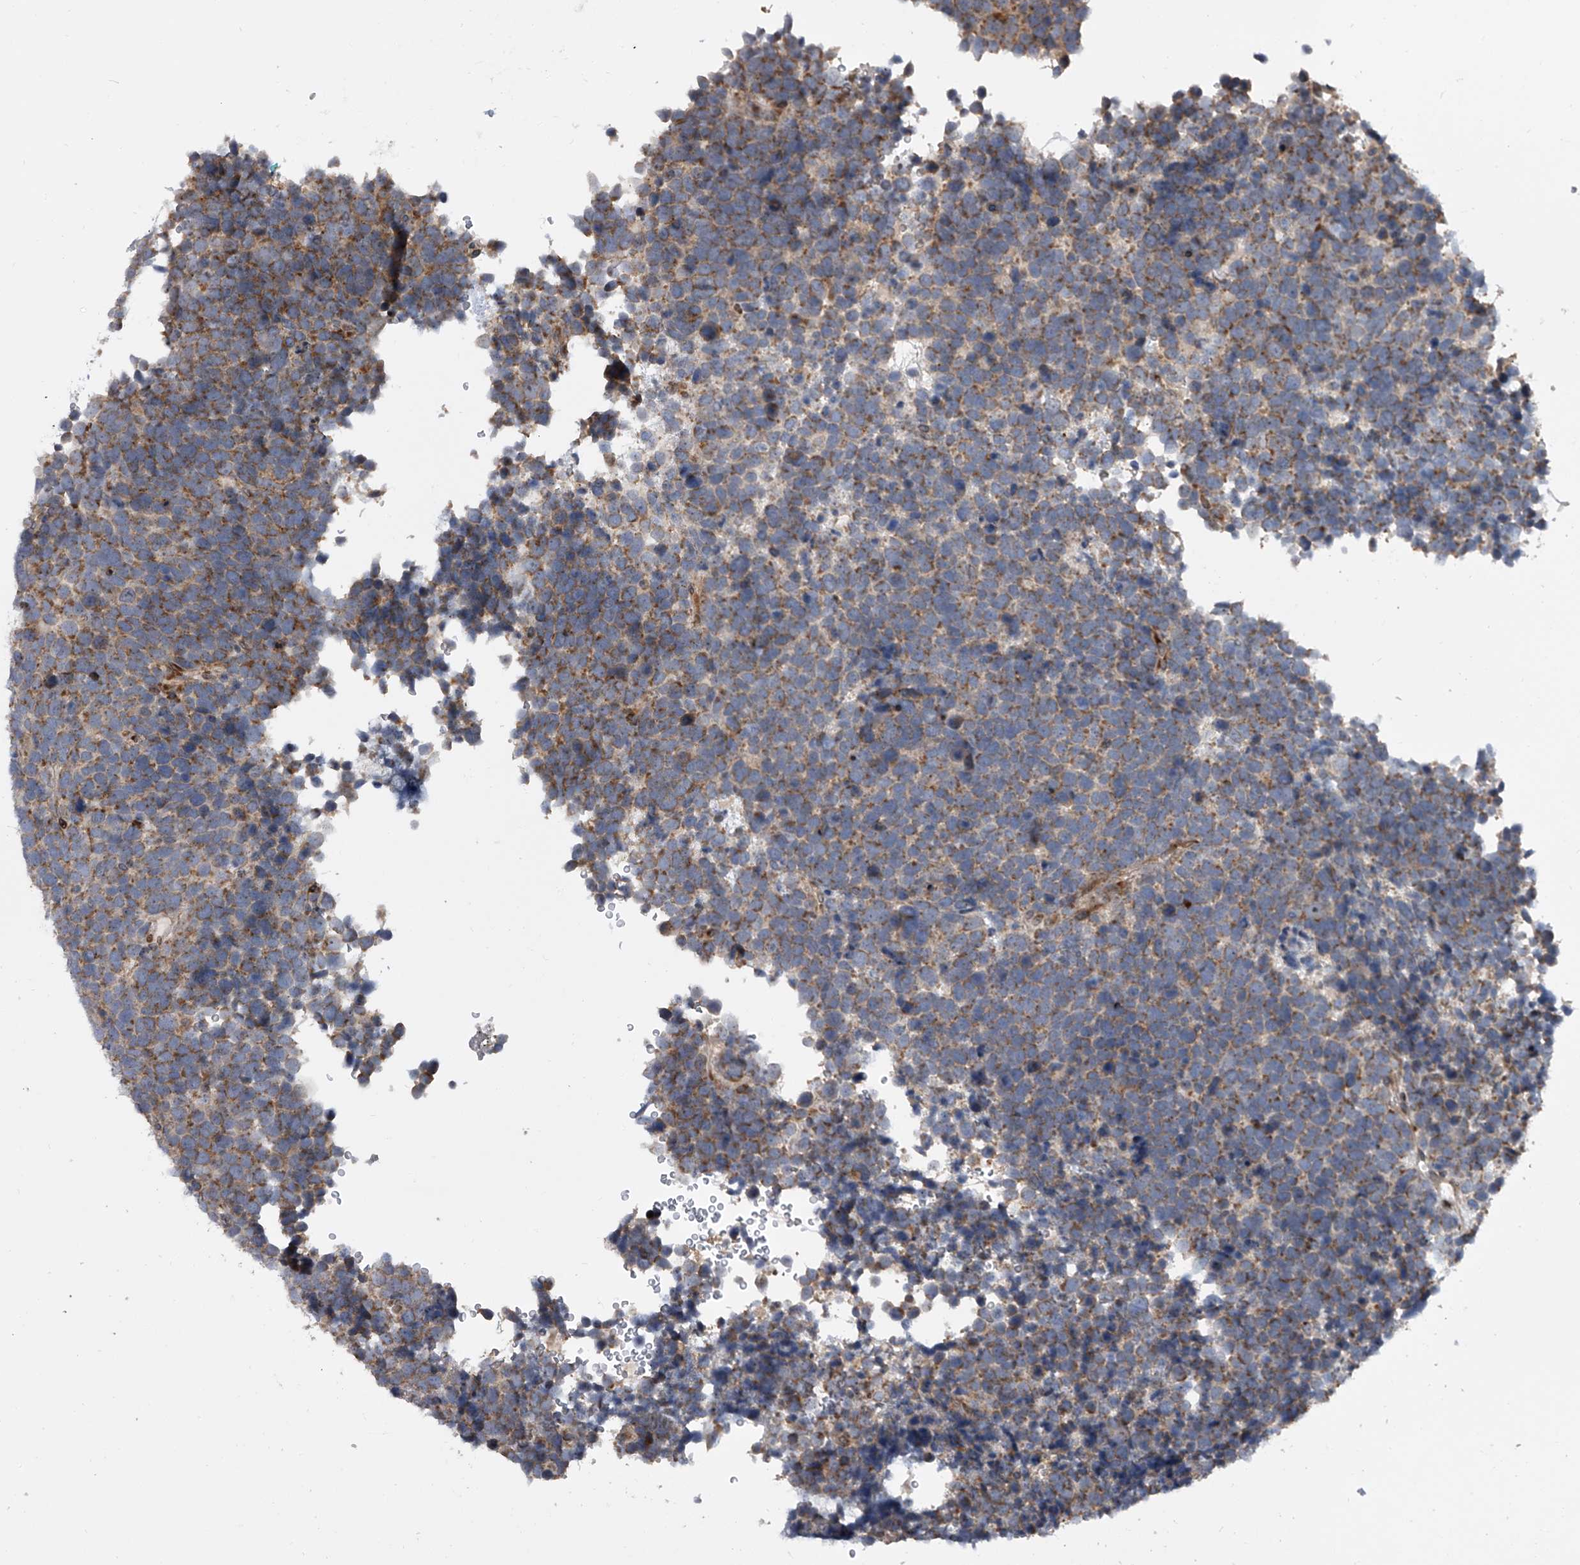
{"staining": {"intensity": "moderate", "quantity": "<25%", "location": "cytoplasmic/membranous"}, "tissue": "urothelial cancer", "cell_type": "Tumor cells", "image_type": "cancer", "snomed": [{"axis": "morphology", "description": "Urothelial carcinoma, High grade"}, {"axis": "topography", "description": "Urinary bladder"}], "caption": "This is a micrograph of immunohistochemistry staining of high-grade urothelial carcinoma, which shows moderate positivity in the cytoplasmic/membranous of tumor cells.", "gene": "DLGAP2", "patient": {"sex": "female", "age": 82}}